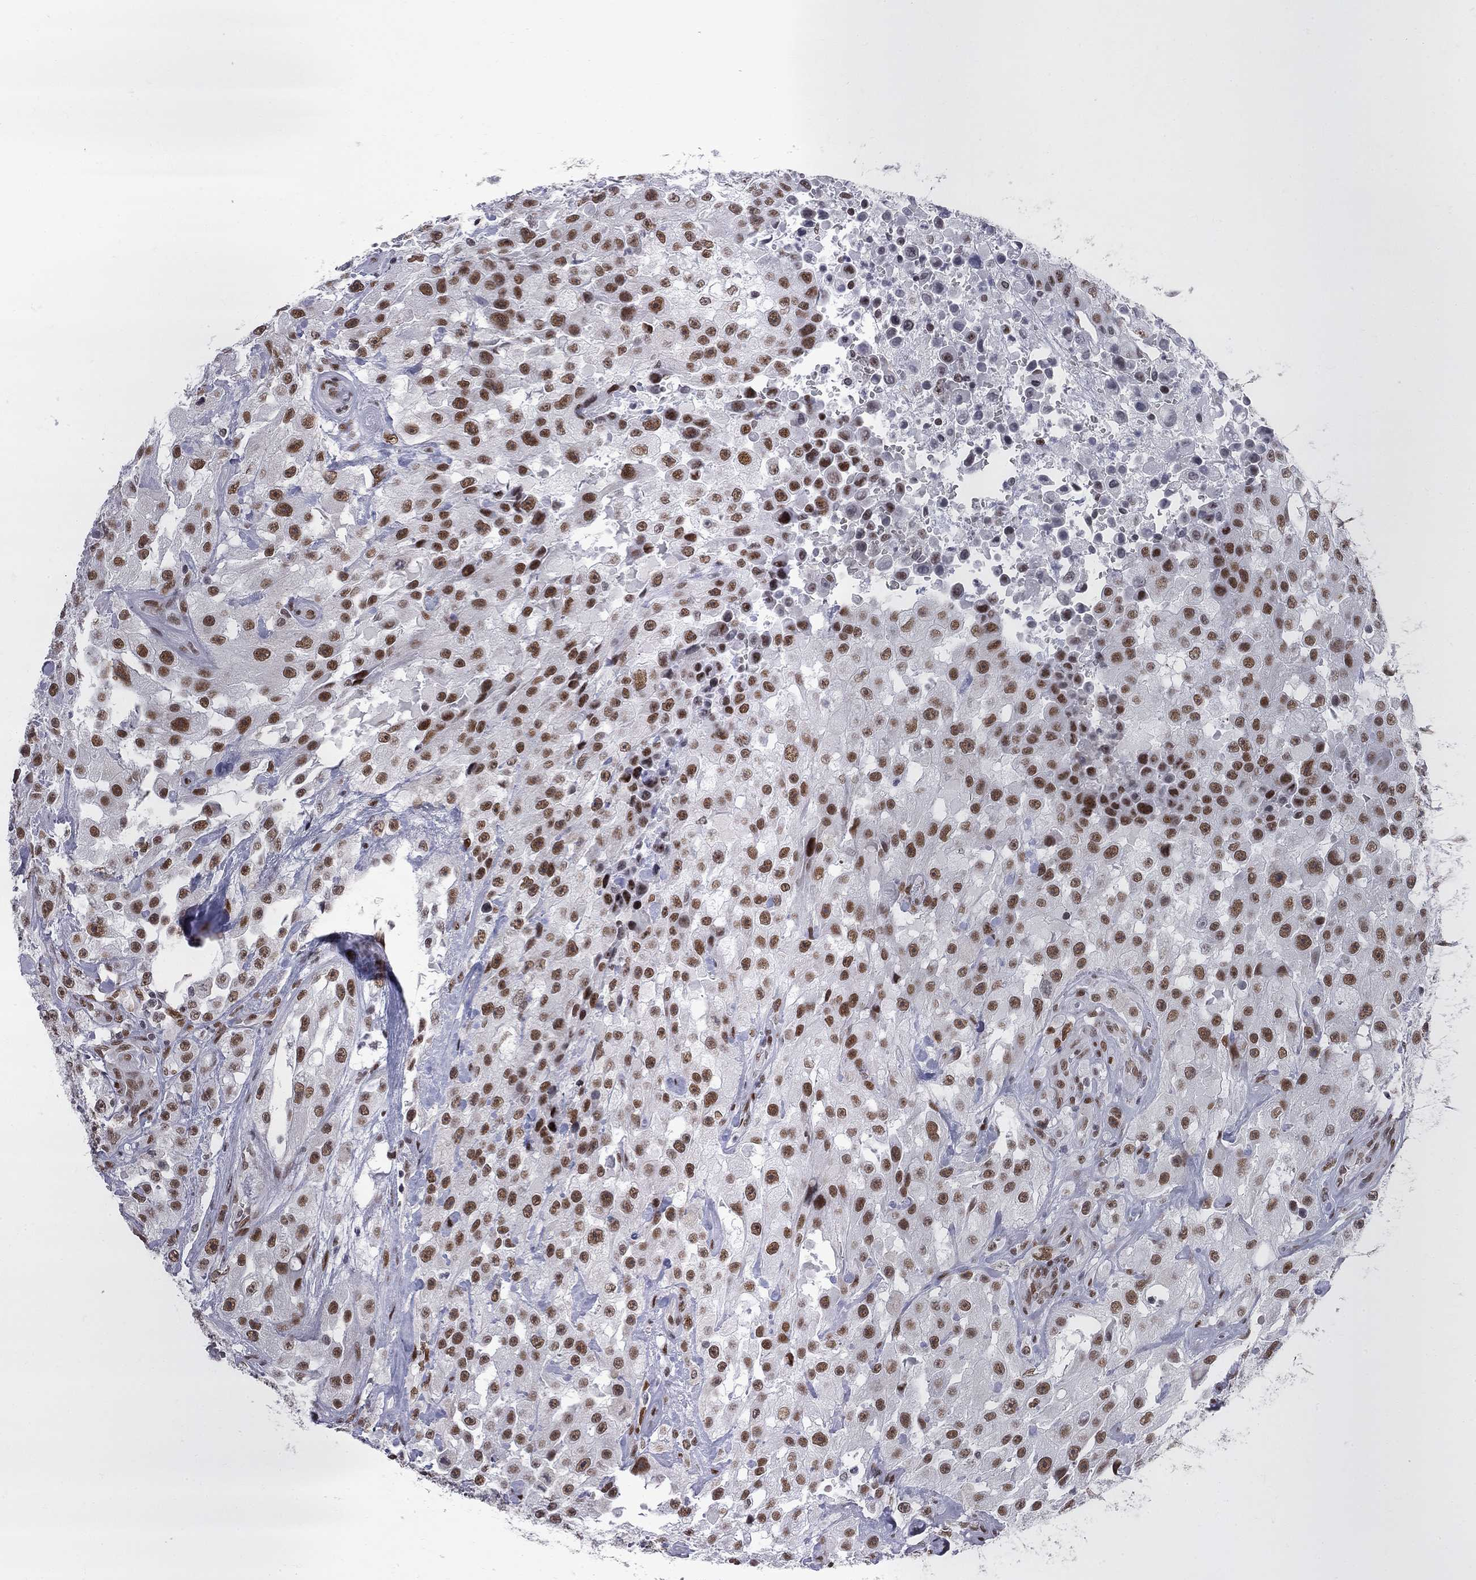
{"staining": {"intensity": "strong", "quantity": ">75%", "location": "nuclear"}, "tissue": "urothelial cancer", "cell_type": "Tumor cells", "image_type": "cancer", "snomed": [{"axis": "morphology", "description": "Urothelial carcinoma, High grade"}, {"axis": "topography", "description": "Urinary bladder"}], "caption": "Human high-grade urothelial carcinoma stained with a protein marker displays strong staining in tumor cells.", "gene": "ZBTB47", "patient": {"sex": "male", "age": 79}}